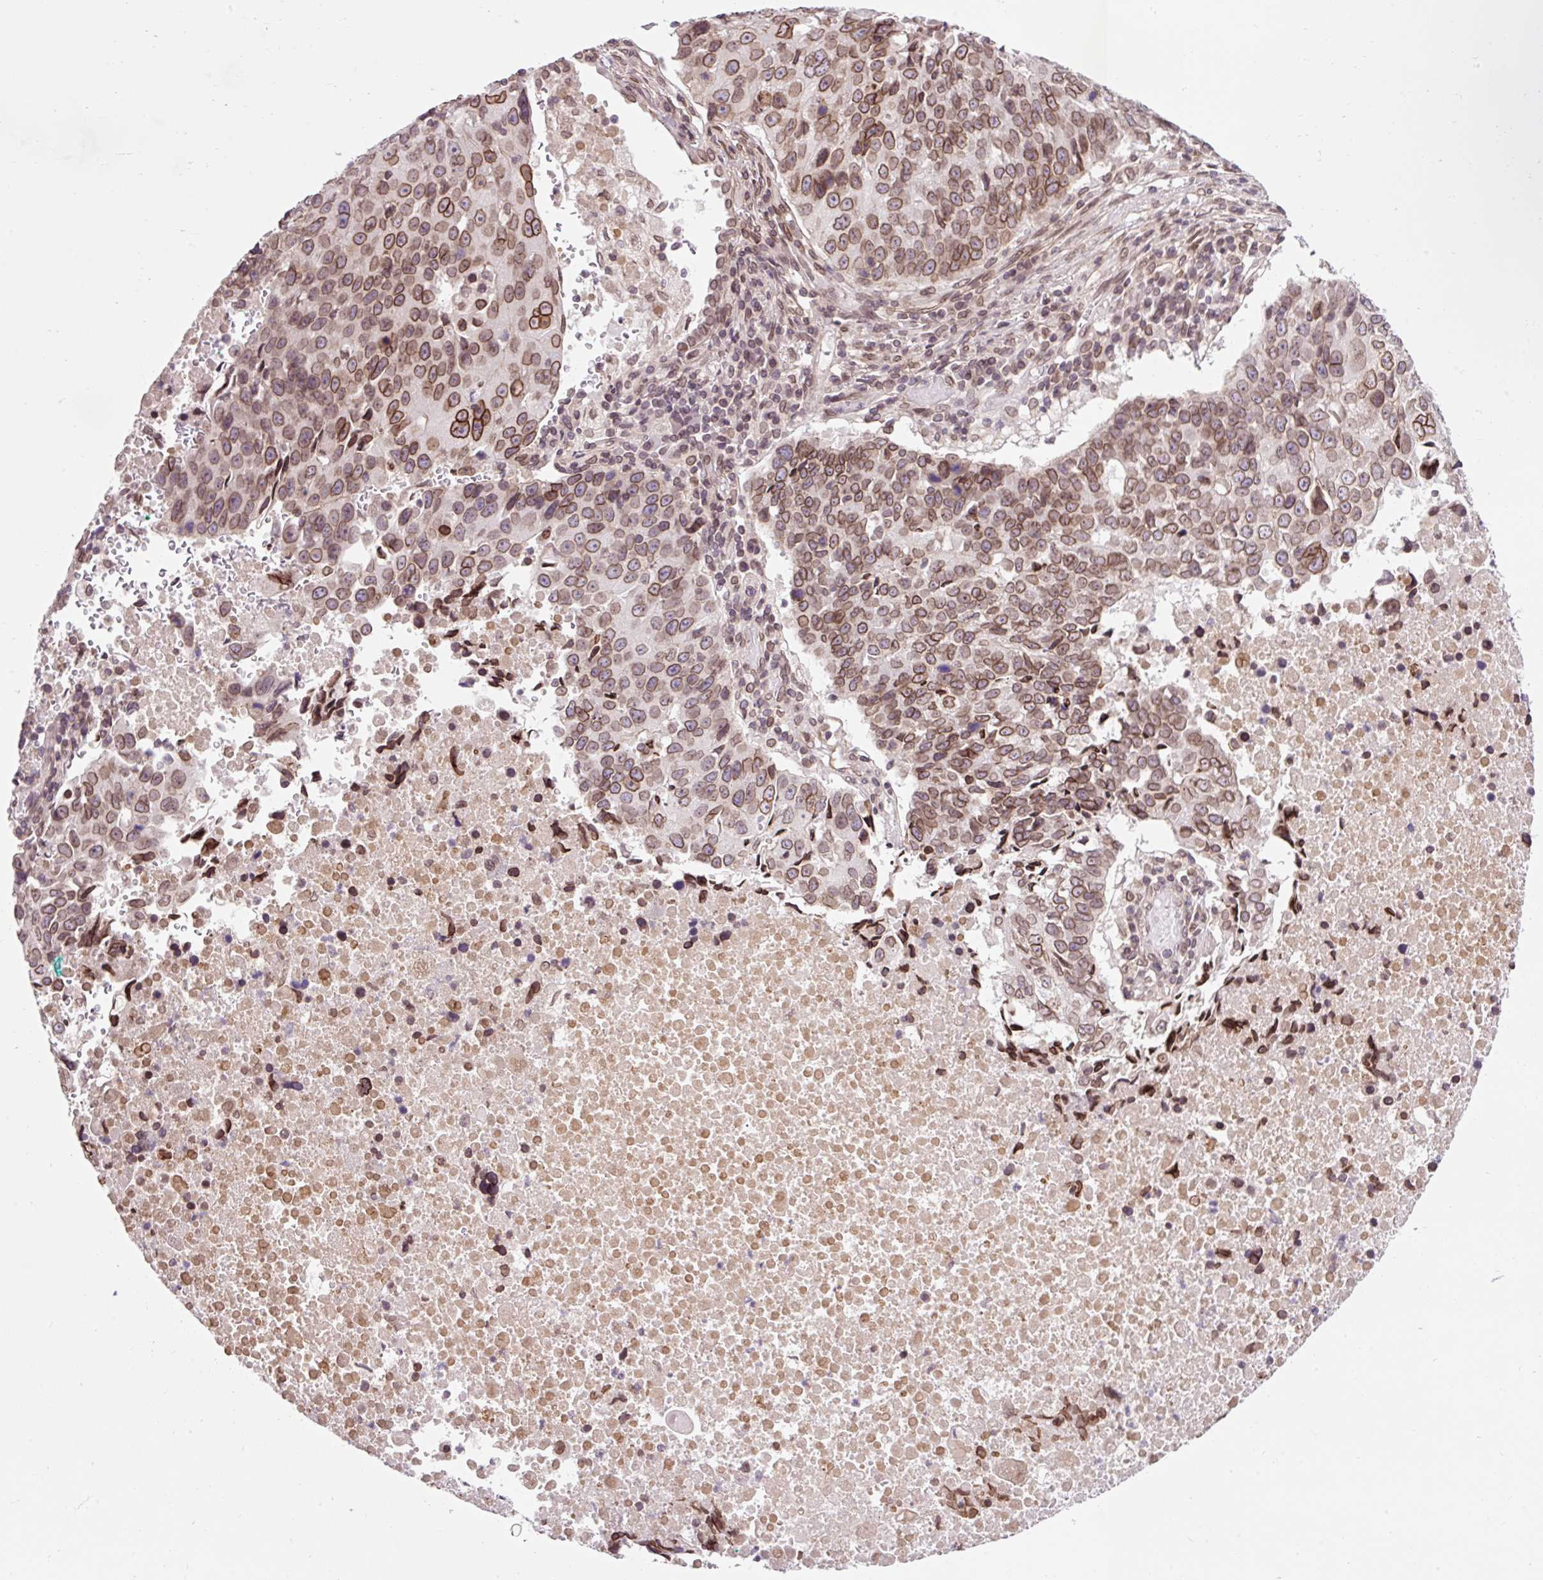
{"staining": {"intensity": "moderate", "quantity": ">75%", "location": "cytoplasmic/membranous,nuclear"}, "tissue": "lung cancer", "cell_type": "Tumor cells", "image_type": "cancer", "snomed": [{"axis": "morphology", "description": "Squamous cell carcinoma, NOS"}, {"axis": "topography", "description": "Lung"}], "caption": "Protein expression analysis of human lung squamous cell carcinoma reveals moderate cytoplasmic/membranous and nuclear staining in about >75% of tumor cells. Using DAB (3,3'-diaminobenzidine) (brown) and hematoxylin (blue) stains, captured at high magnification using brightfield microscopy.", "gene": "ZNF610", "patient": {"sex": "female", "age": 66}}